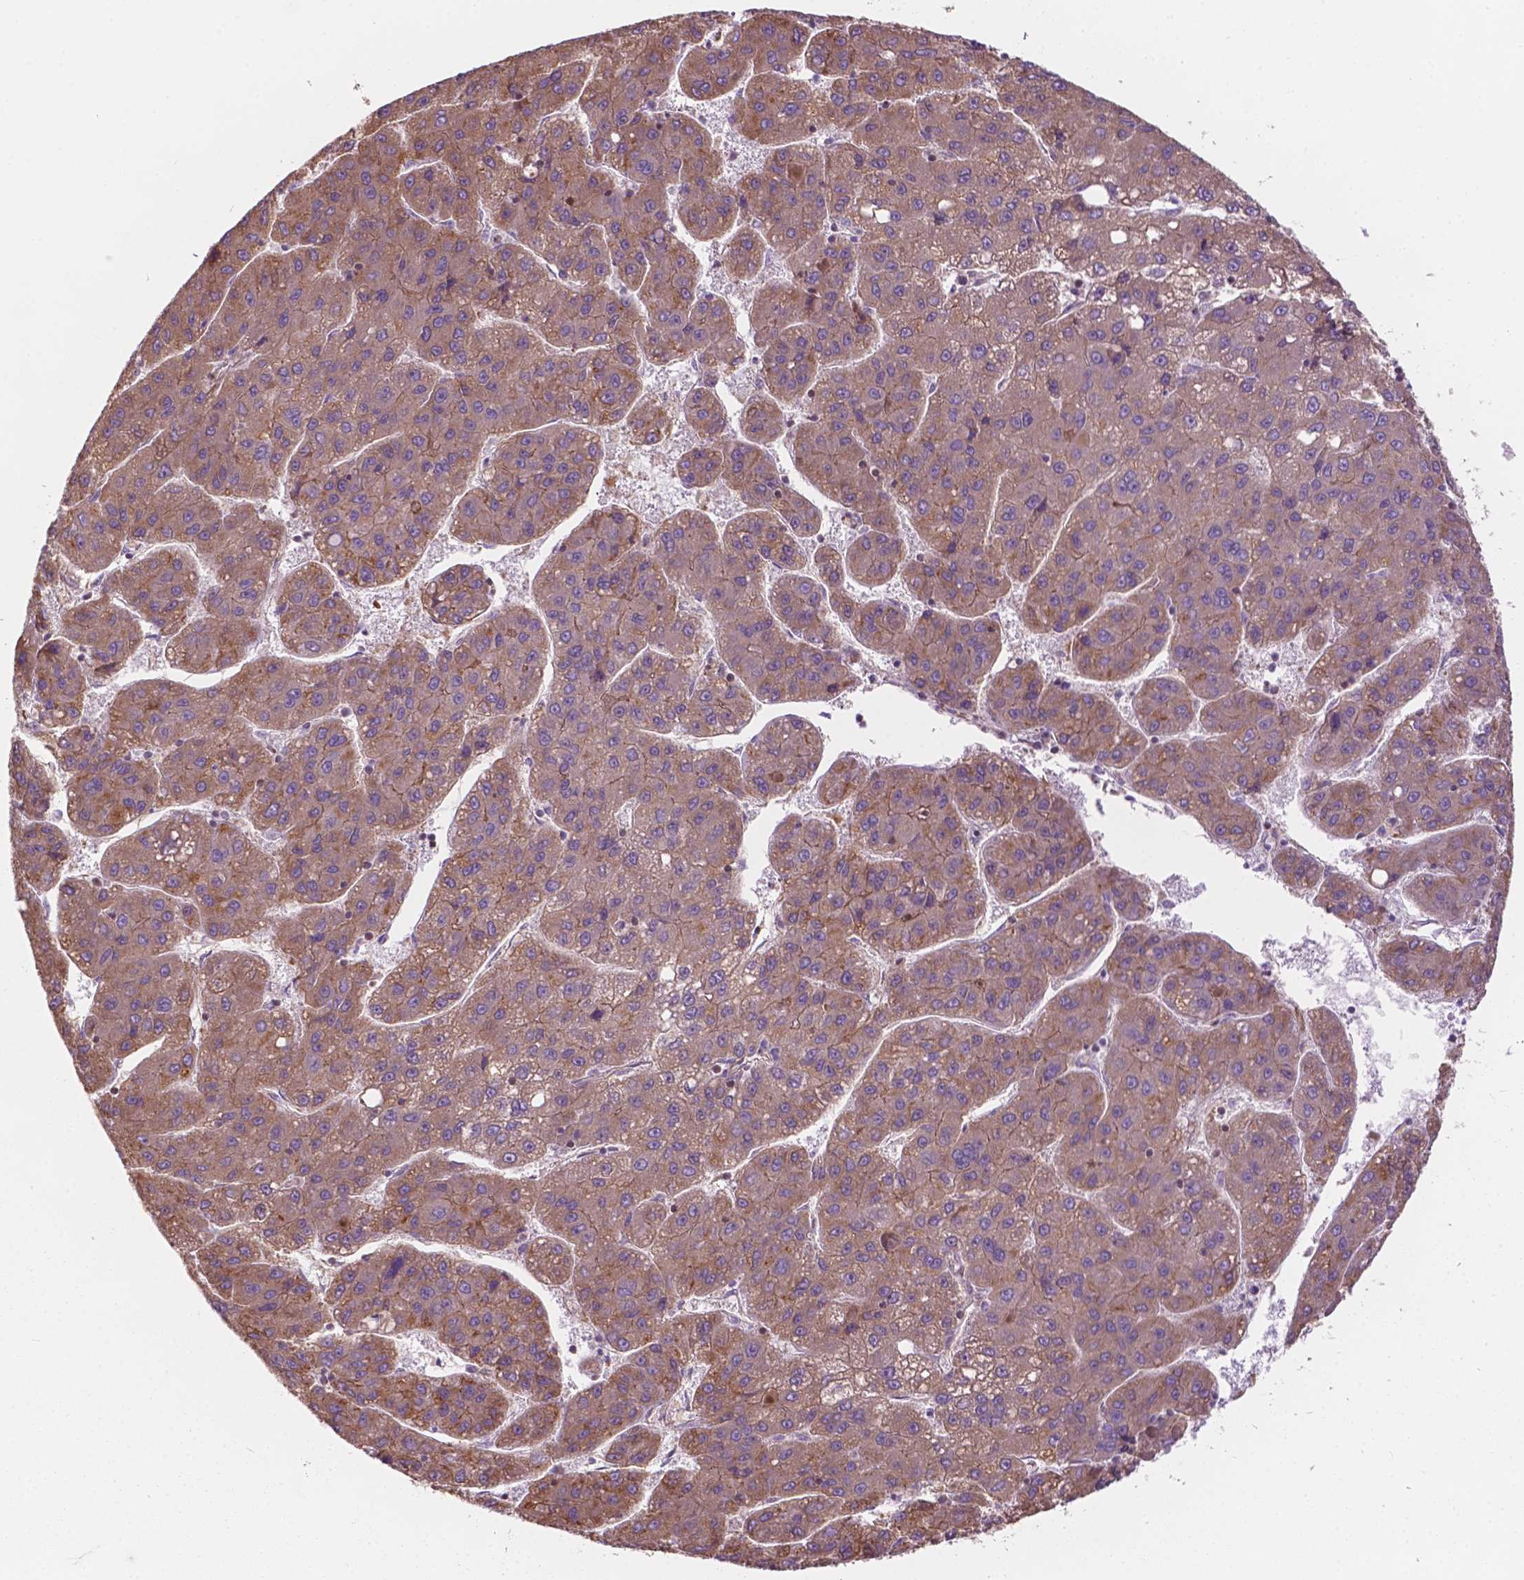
{"staining": {"intensity": "moderate", "quantity": "<25%", "location": "cytoplasmic/membranous"}, "tissue": "liver cancer", "cell_type": "Tumor cells", "image_type": "cancer", "snomed": [{"axis": "morphology", "description": "Carcinoma, Hepatocellular, NOS"}, {"axis": "topography", "description": "Liver"}], "caption": "Brown immunohistochemical staining in liver hepatocellular carcinoma demonstrates moderate cytoplasmic/membranous expression in approximately <25% of tumor cells.", "gene": "SURF4", "patient": {"sex": "female", "age": 82}}